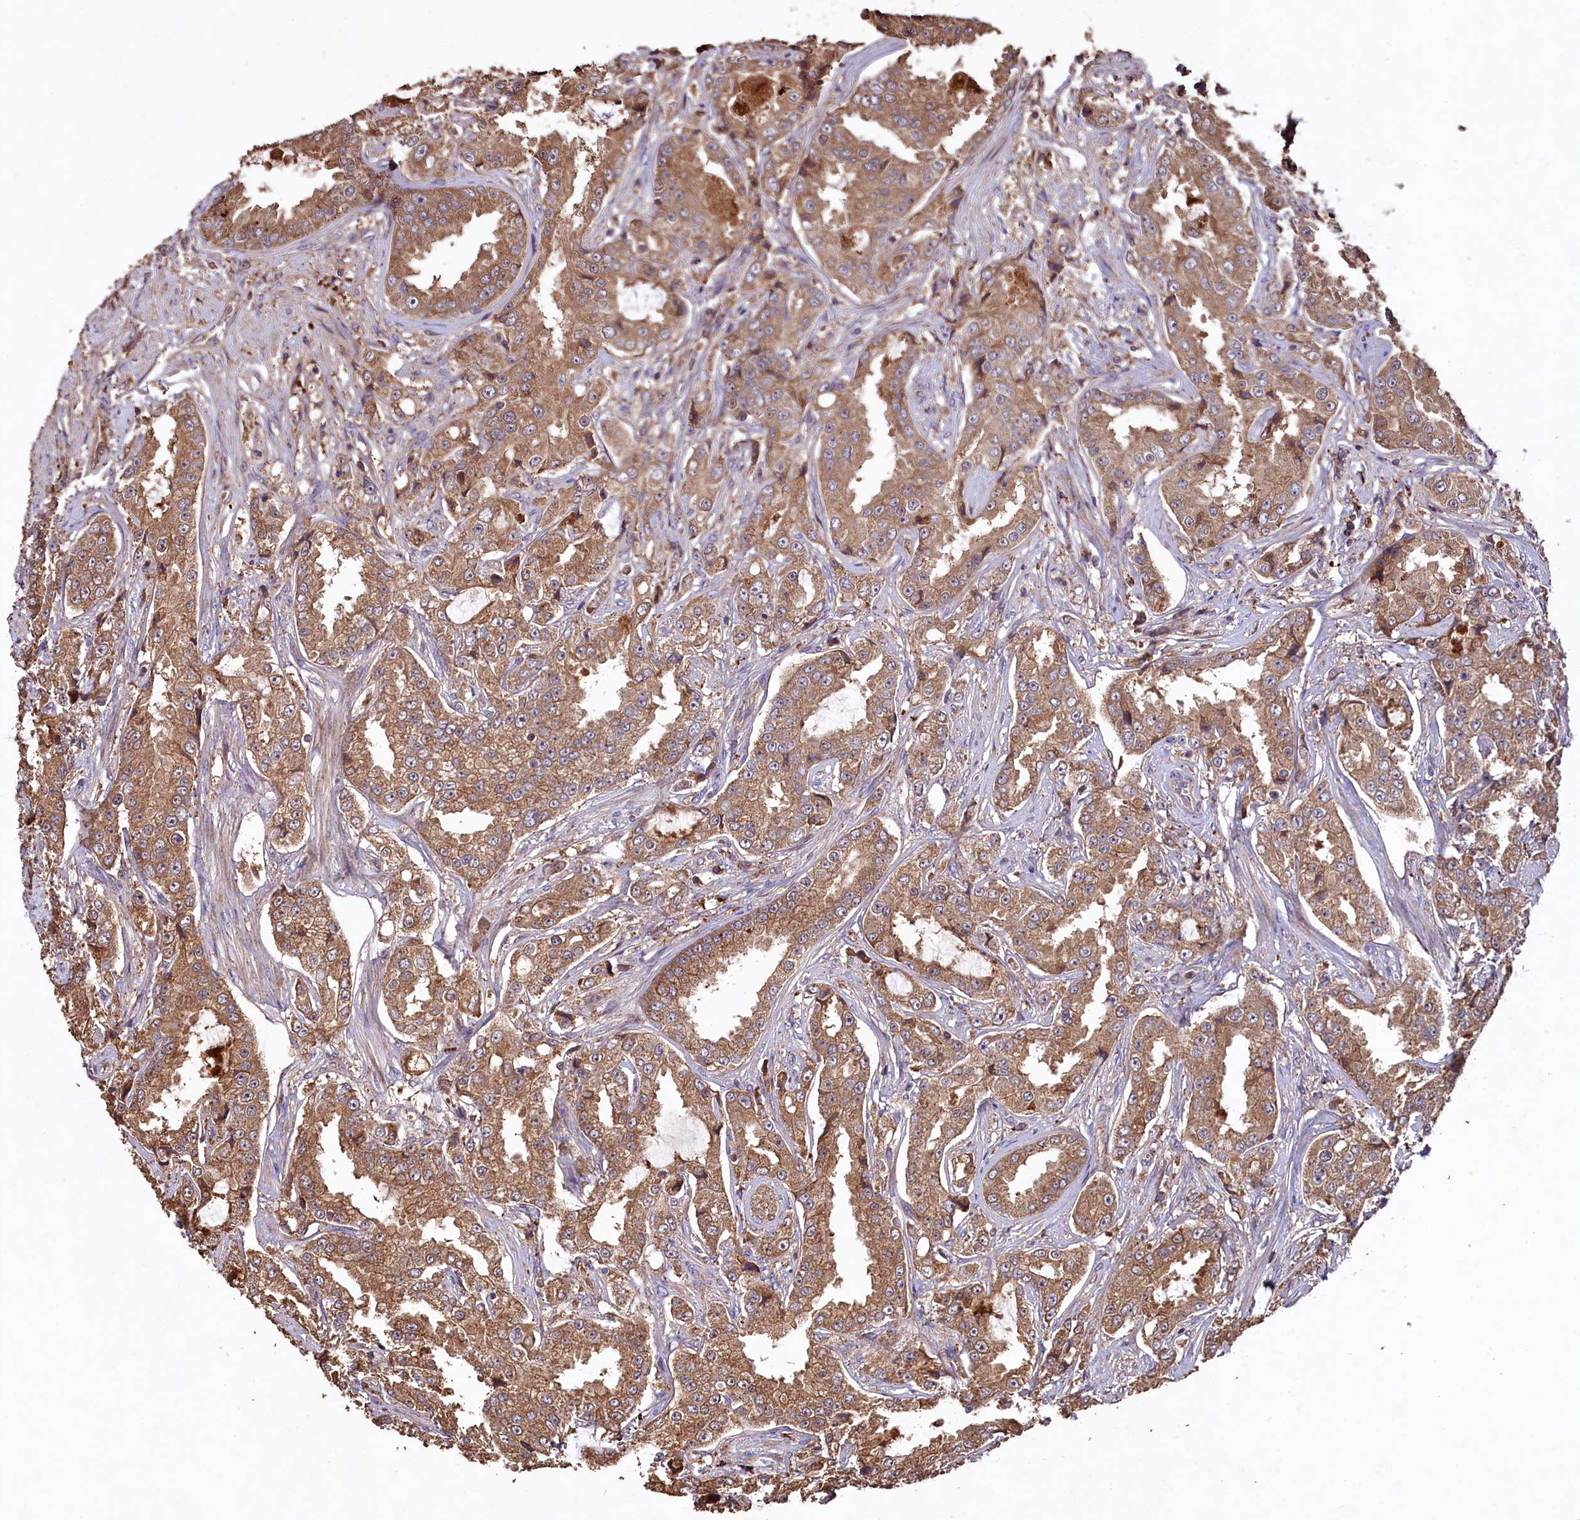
{"staining": {"intensity": "moderate", "quantity": ">75%", "location": "cytoplasmic/membranous"}, "tissue": "prostate cancer", "cell_type": "Tumor cells", "image_type": "cancer", "snomed": [{"axis": "morphology", "description": "Adenocarcinoma, High grade"}, {"axis": "topography", "description": "Prostate"}], "caption": "Approximately >75% of tumor cells in human high-grade adenocarcinoma (prostate) display moderate cytoplasmic/membranous protein expression as visualized by brown immunohistochemical staining.", "gene": "TMEM98", "patient": {"sex": "male", "age": 73}}